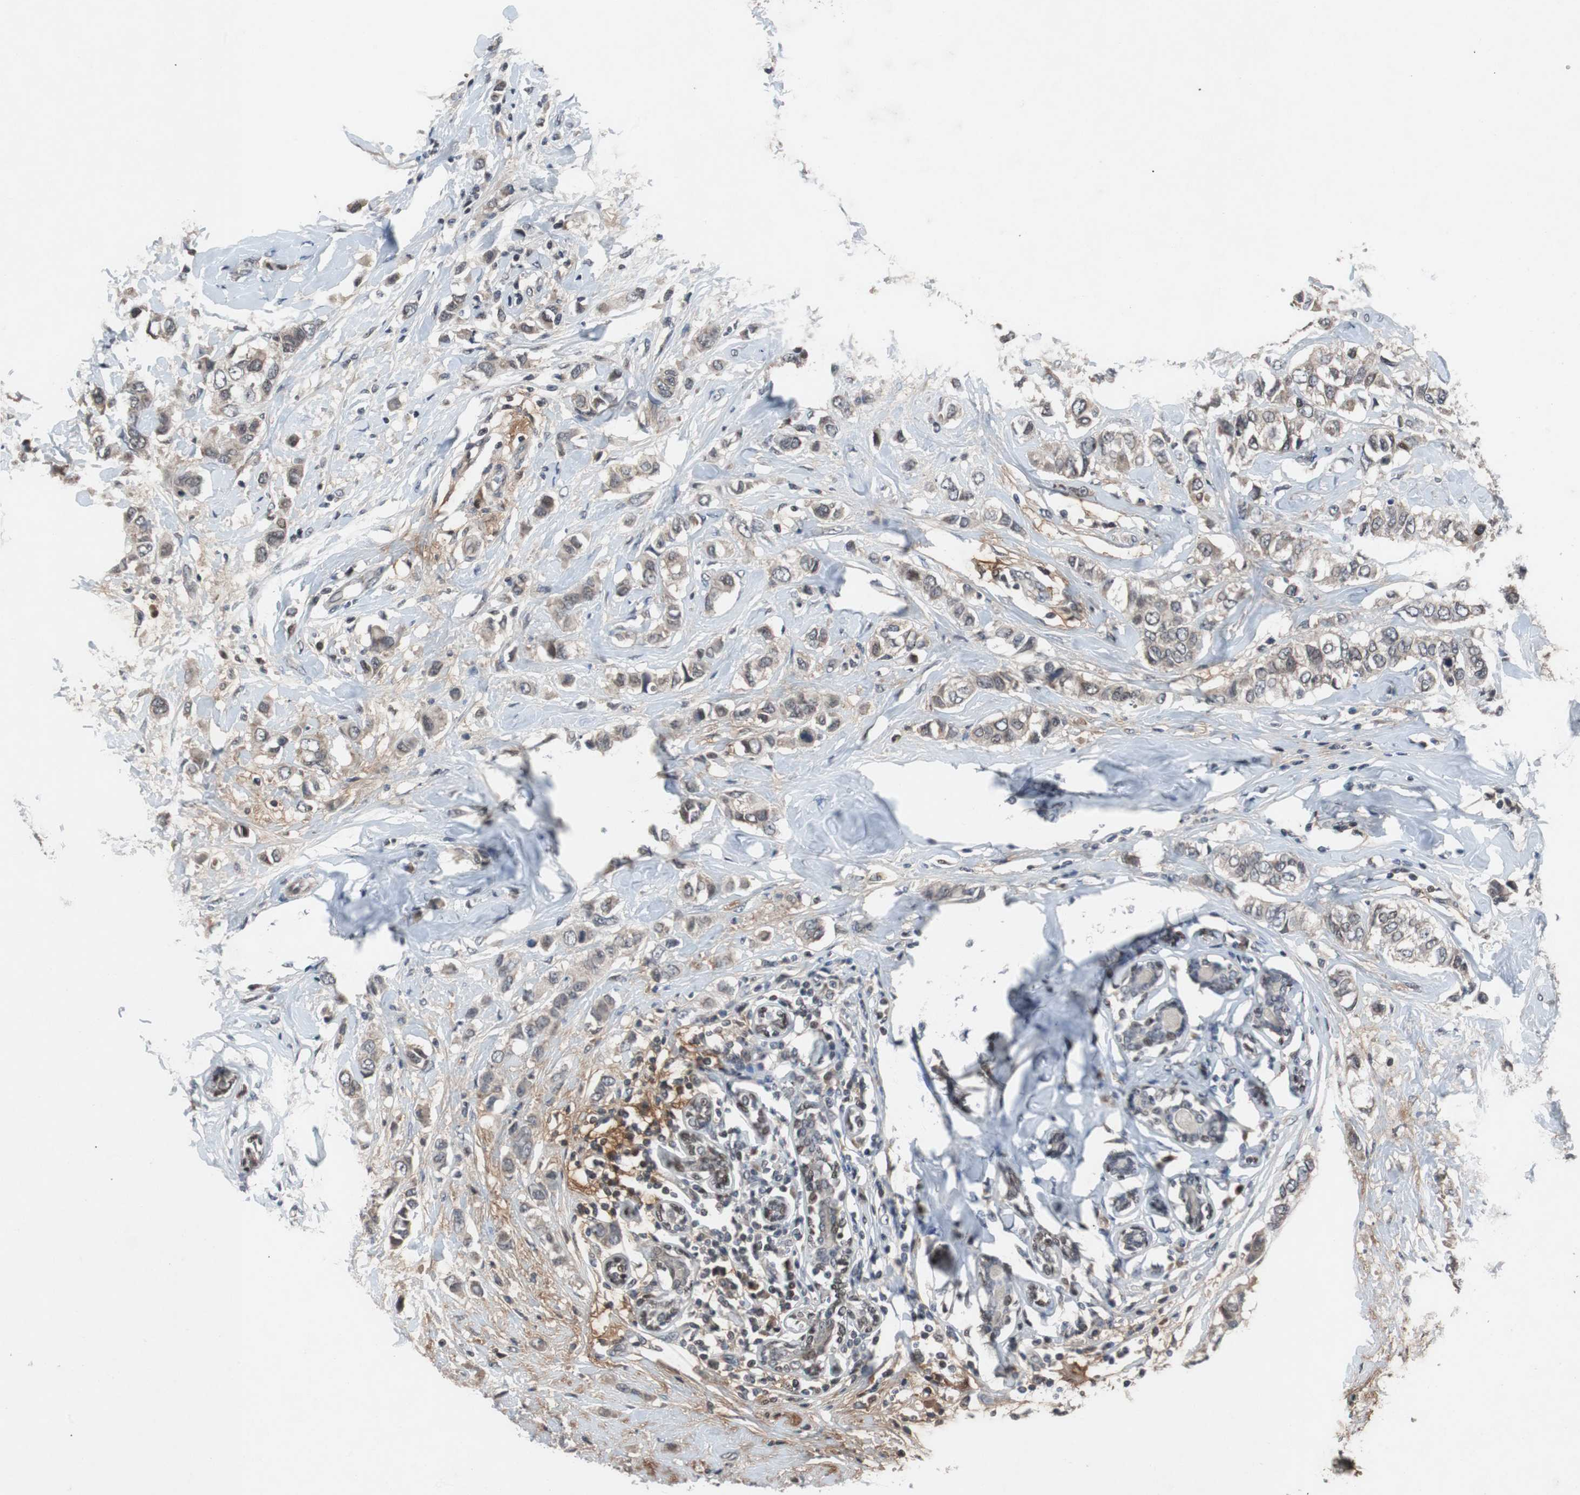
{"staining": {"intensity": "weak", "quantity": ">75%", "location": "cytoplasmic/membranous"}, "tissue": "breast cancer", "cell_type": "Tumor cells", "image_type": "cancer", "snomed": [{"axis": "morphology", "description": "Duct carcinoma"}, {"axis": "topography", "description": "Breast"}], "caption": "IHC histopathology image of neoplastic tissue: breast cancer stained using immunohistochemistry (IHC) shows low levels of weak protein expression localized specifically in the cytoplasmic/membranous of tumor cells, appearing as a cytoplasmic/membranous brown color.", "gene": "TP63", "patient": {"sex": "female", "age": 50}}